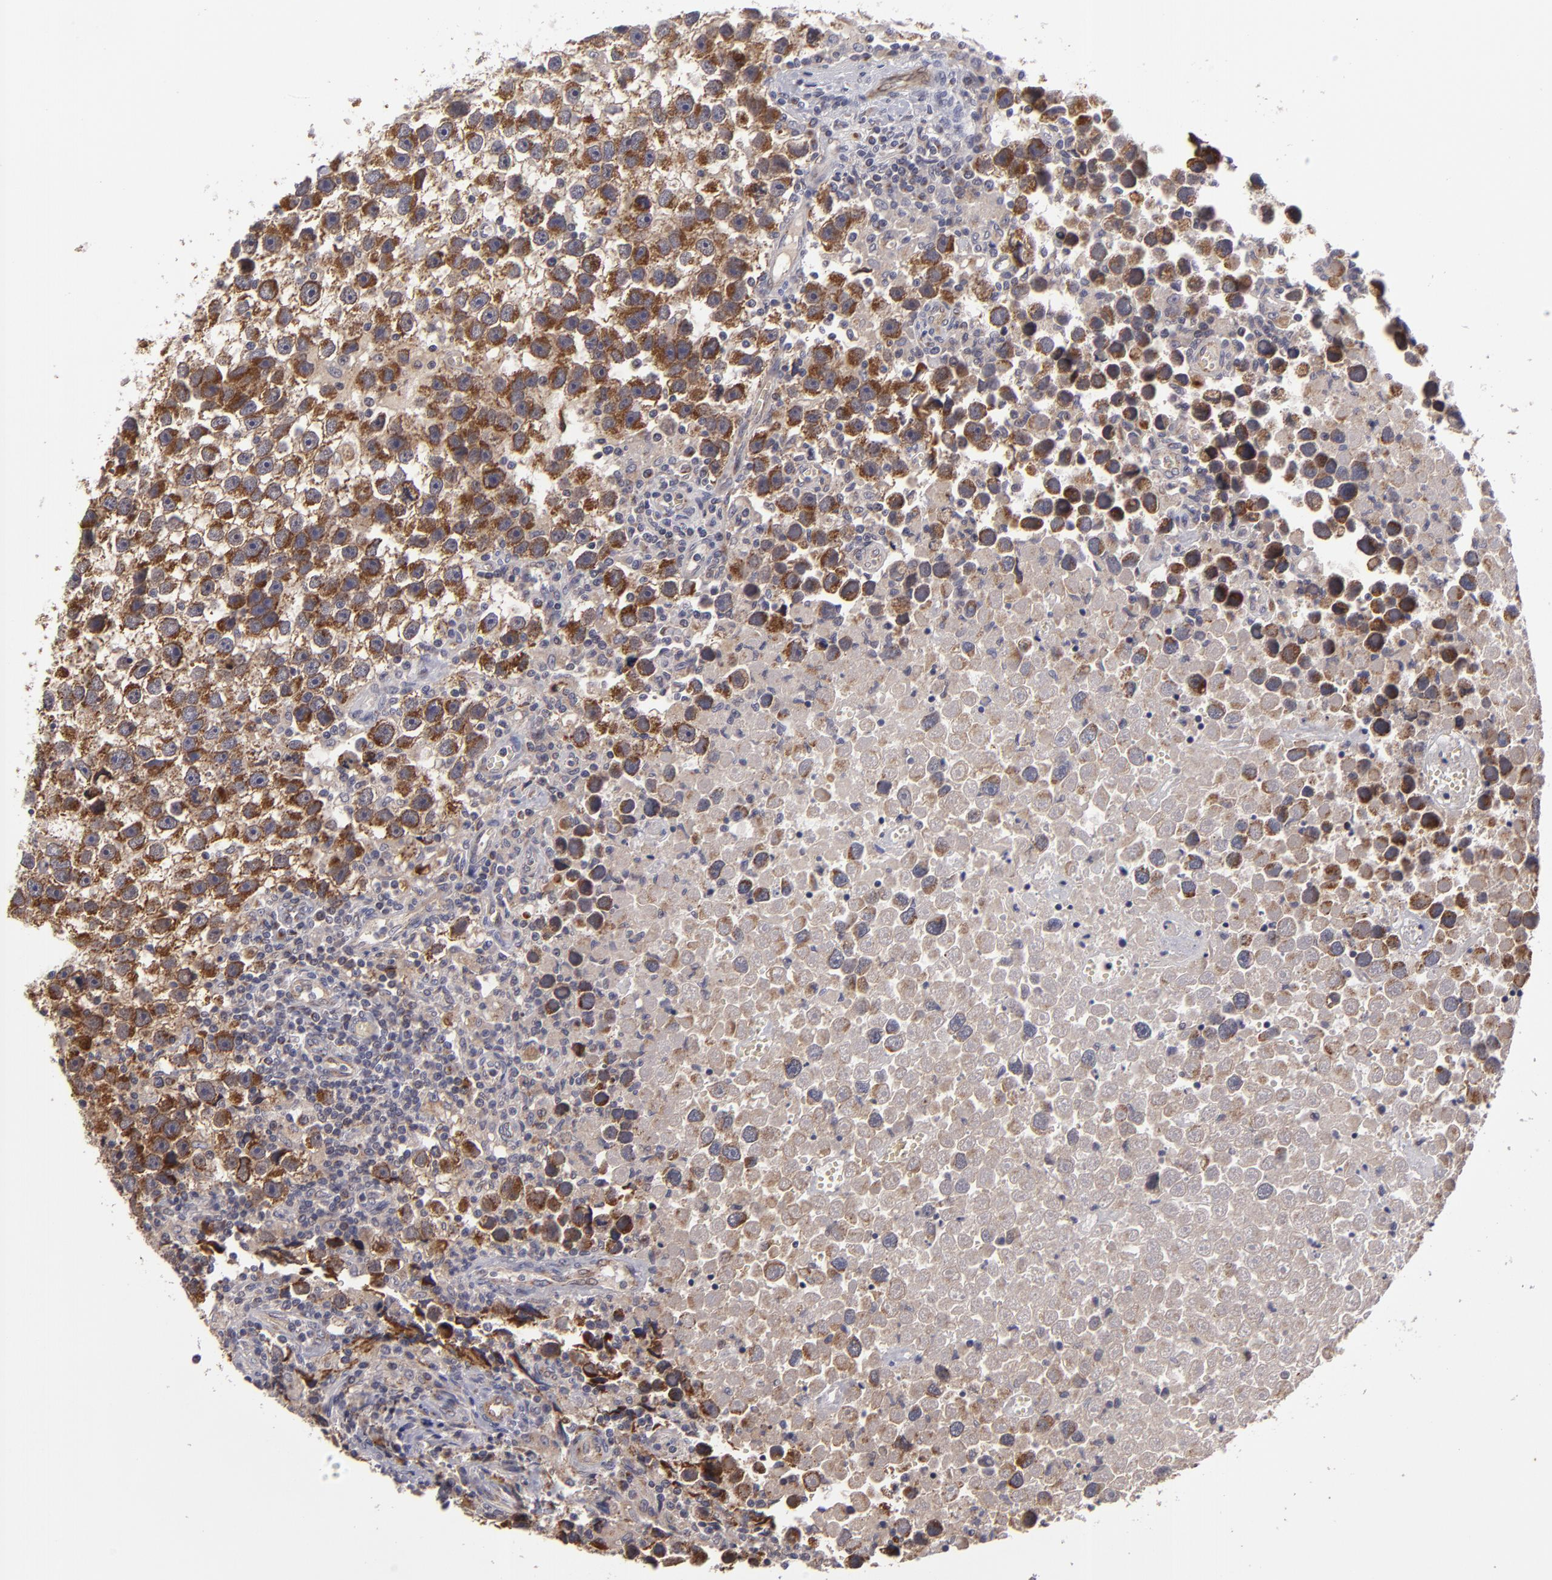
{"staining": {"intensity": "strong", "quantity": ">75%", "location": "cytoplasmic/membranous"}, "tissue": "testis cancer", "cell_type": "Tumor cells", "image_type": "cancer", "snomed": [{"axis": "morphology", "description": "Seminoma, NOS"}, {"axis": "topography", "description": "Testis"}], "caption": "A brown stain shows strong cytoplasmic/membranous staining of a protein in human seminoma (testis) tumor cells.", "gene": "SH2D4A", "patient": {"sex": "male", "age": 43}}